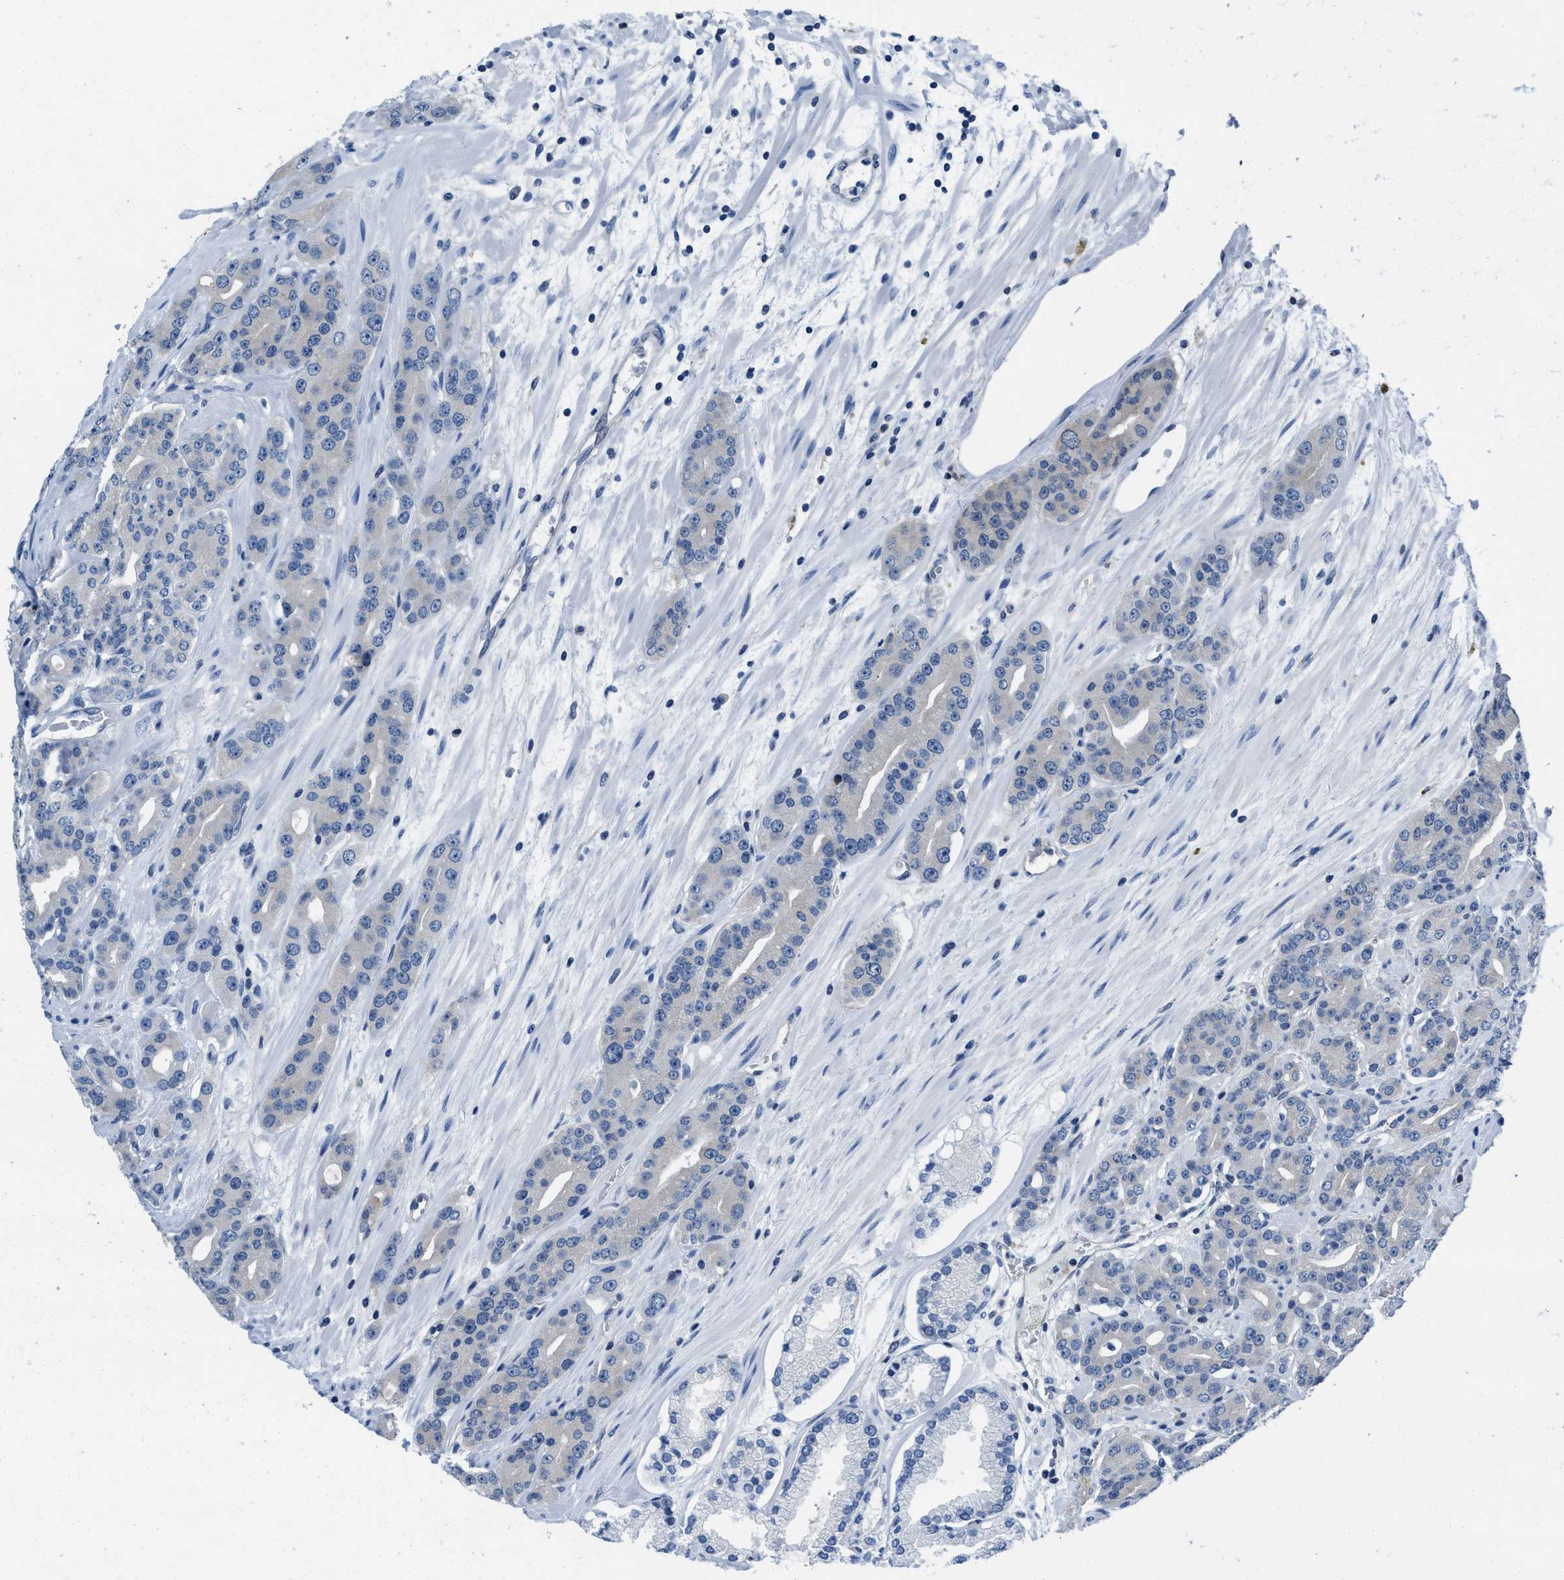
{"staining": {"intensity": "negative", "quantity": "none", "location": "none"}, "tissue": "prostate cancer", "cell_type": "Tumor cells", "image_type": "cancer", "snomed": [{"axis": "morphology", "description": "Adenocarcinoma, High grade"}, {"axis": "topography", "description": "Prostate"}], "caption": "DAB (3,3'-diaminobenzidine) immunohistochemical staining of human prostate cancer (adenocarcinoma (high-grade)) reveals no significant staining in tumor cells. (DAB IHC with hematoxylin counter stain).", "gene": "NUDT5", "patient": {"sex": "male", "age": 71}}